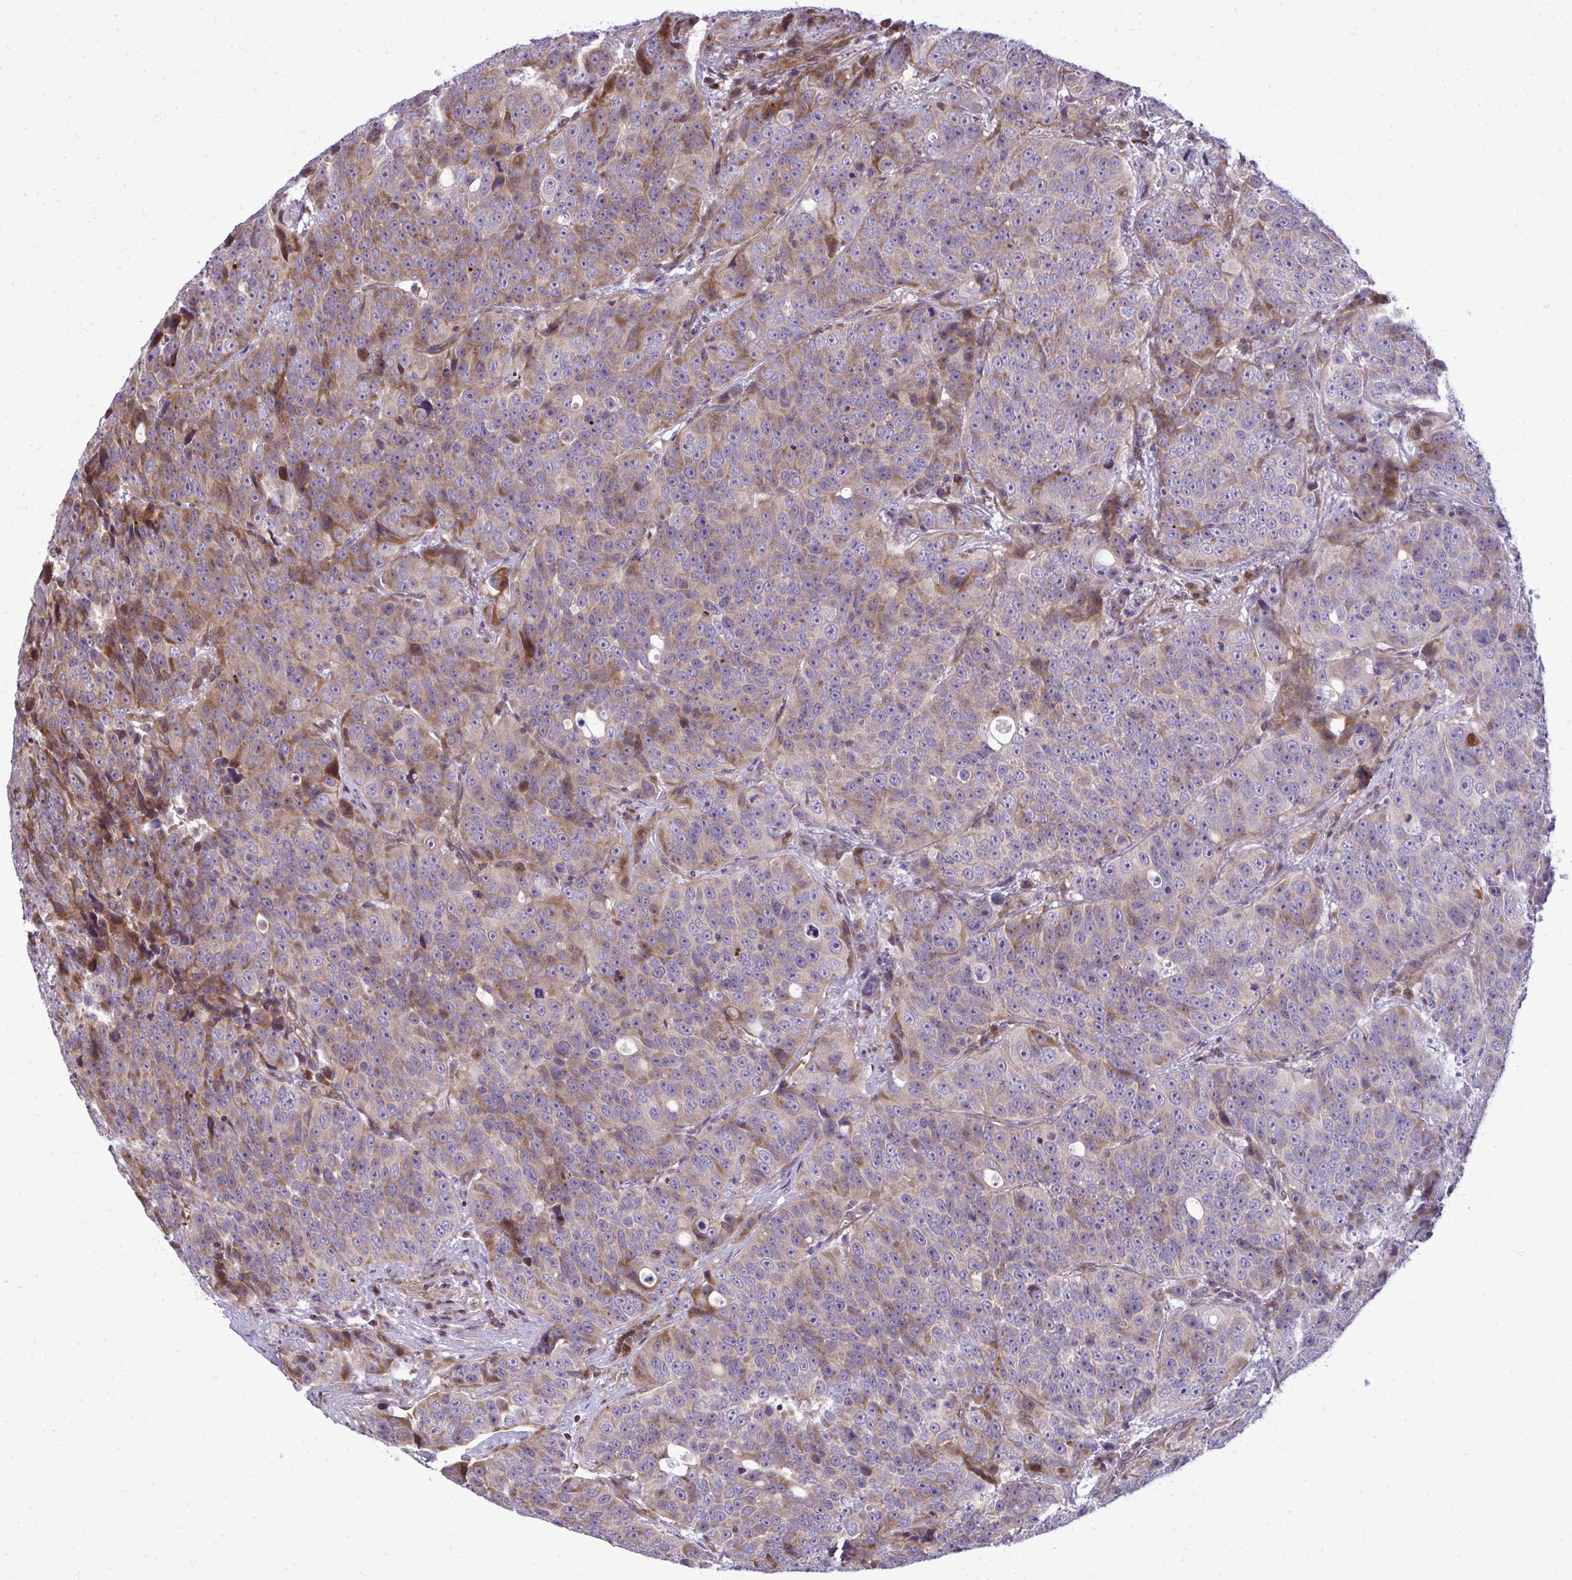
{"staining": {"intensity": "moderate", "quantity": "<25%", "location": "cytoplasmic/membranous"}, "tissue": "urothelial cancer", "cell_type": "Tumor cells", "image_type": "cancer", "snomed": [{"axis": "morphology", "description": "Urothelial carcinoma, NOS"}, {"axis": "topography", "description": "Urinary bladder"}], "caption": "Protein expression analysis of human transitional cell carcinoma reveals moderate cytoplasmic/membranous staining in about <25% of tumor cells.", "gene": "ZSCAN9", "patient": {"sex": "male", "age": 52}}